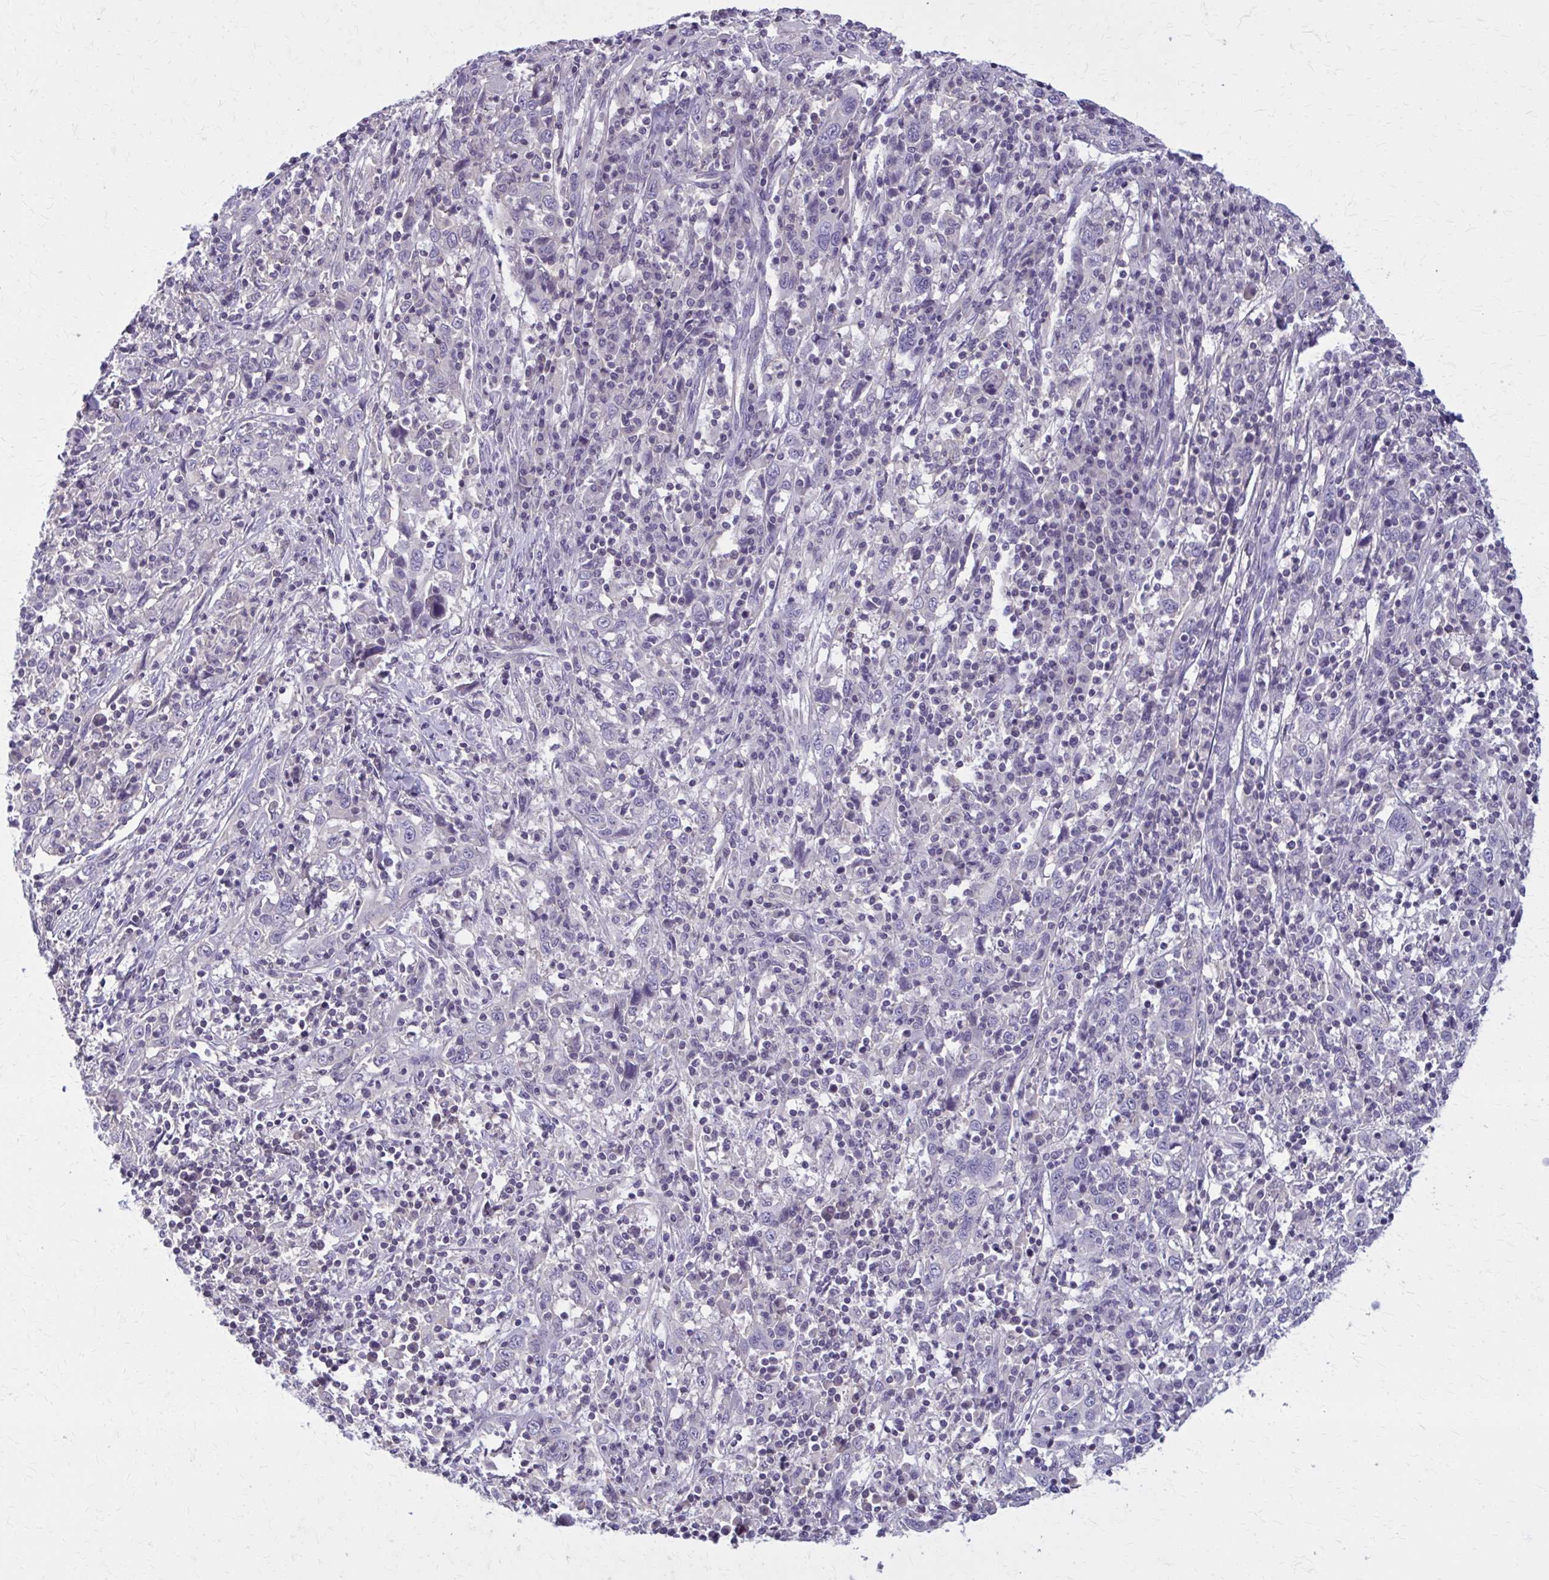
{"staining": {"intensity": "negative", "quantity": "none", "location": "none"}, "tissue": "cervical cancer", "cell_type": "Tumor cells", "image_type": "cancer", "snomed": [{"axis": "morphology", "description": "Squamous cell carcinoma, NOS"}, {"axis": "topography", "description": "Cervix"}], "caption": "Tumor cells show no significant protein positivity in cervical cancer (squamous cell carcinoma).", "gene": "OR4A47", "patient": {"sex": "female", "age": 46}}